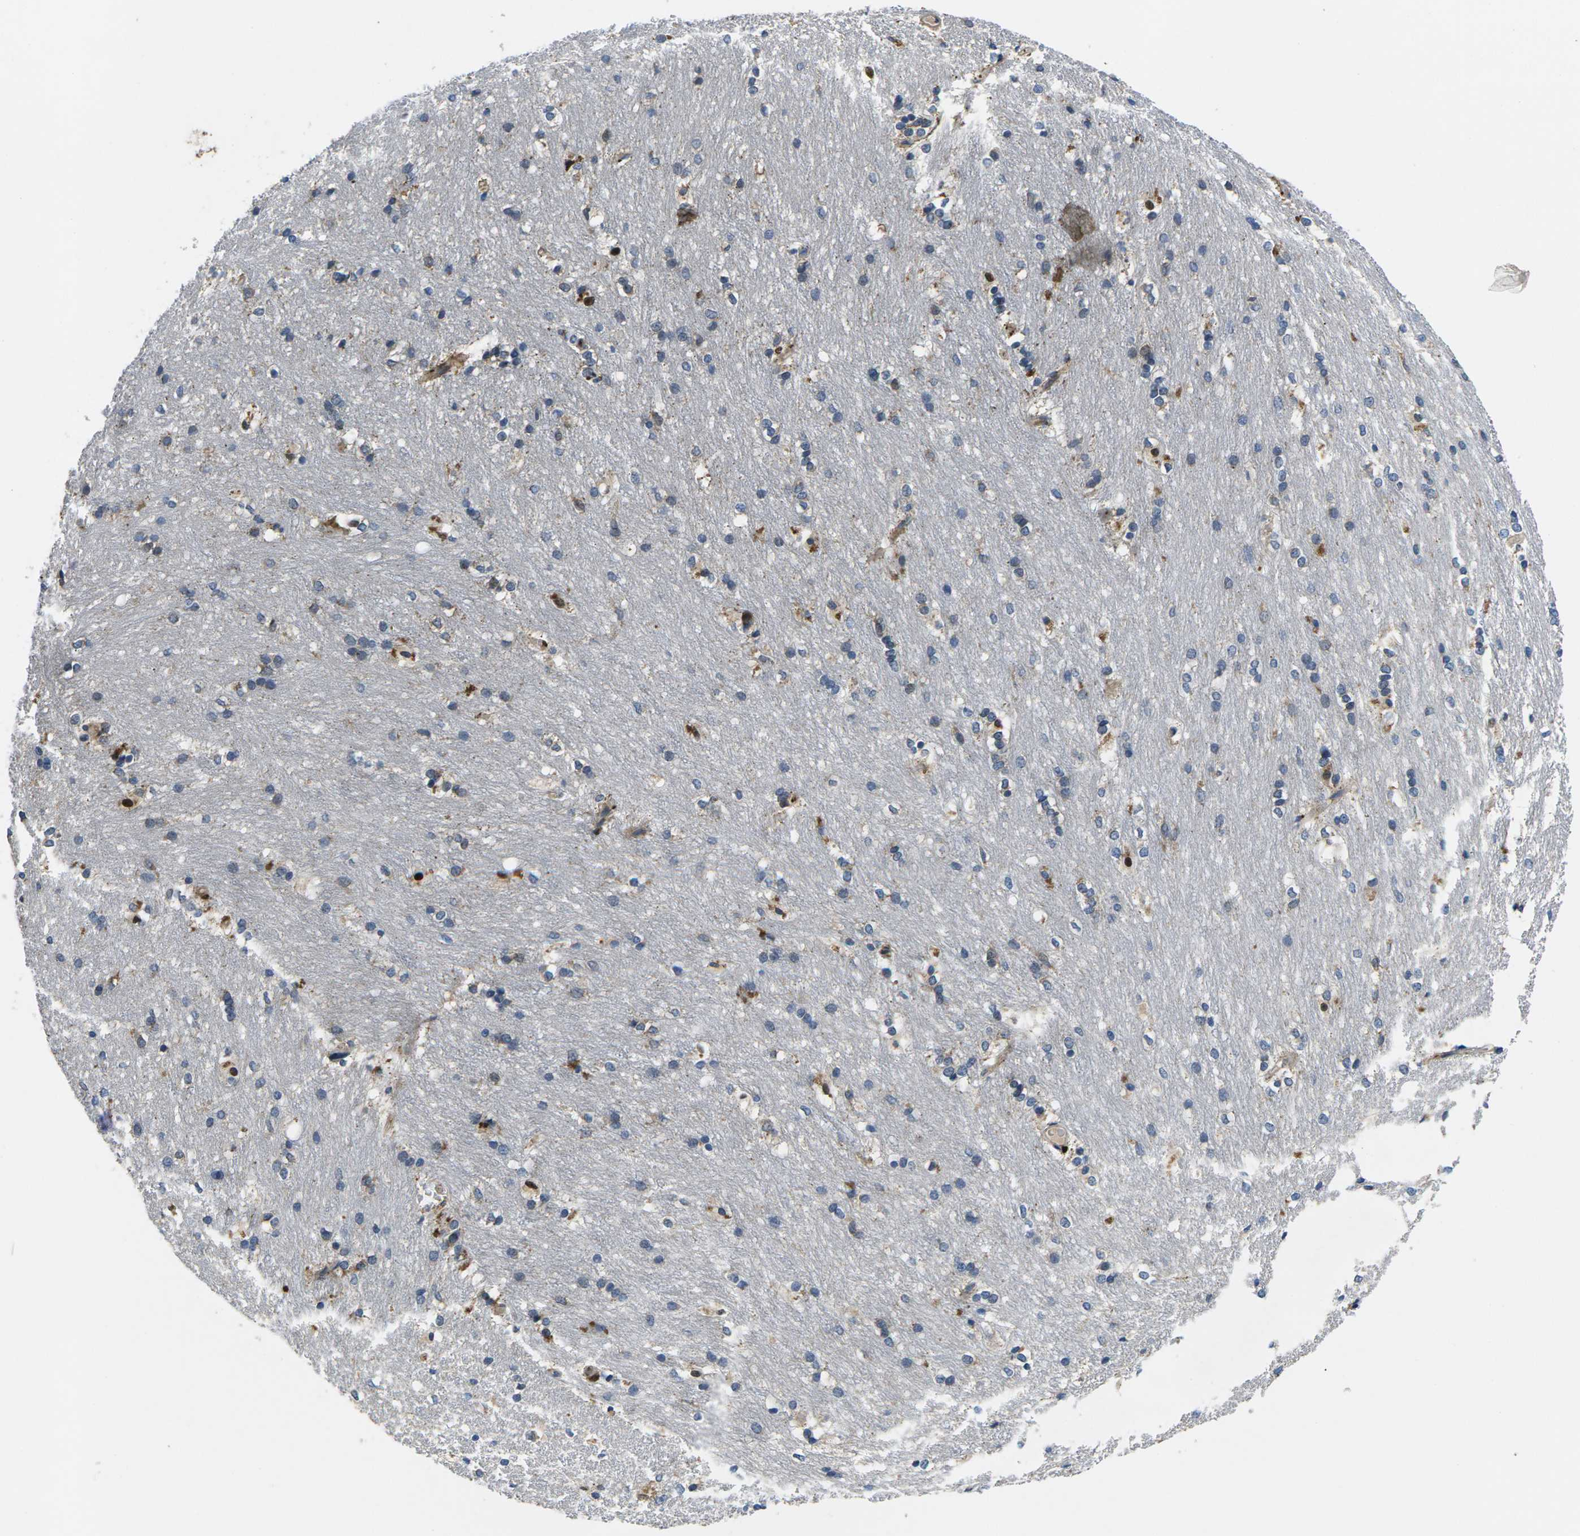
{"staining": {"intensity": "strong", "quantity": "25%-75%", "location": "cytoplasmic/membranous"}, "tissue": "caudate", "cell_type": "Glial cells", "image_type": "normal", "snomed": [{"axis": "morphology", "description": "Normal tissue, NOS"}, {"axis": "topography", "description": "Lateral ventricle wall"}], "caption": "Brown immunohistochemical staining in unremarkable human caudate reveals strong cytoplasmic/membranous expression in about 25%-75% of glial cells. (brown staining indicates protein expression, while blue staining denotes nuclei).", "gene": "PLCE1", "patient": {"sex": "female", "age": 19}}